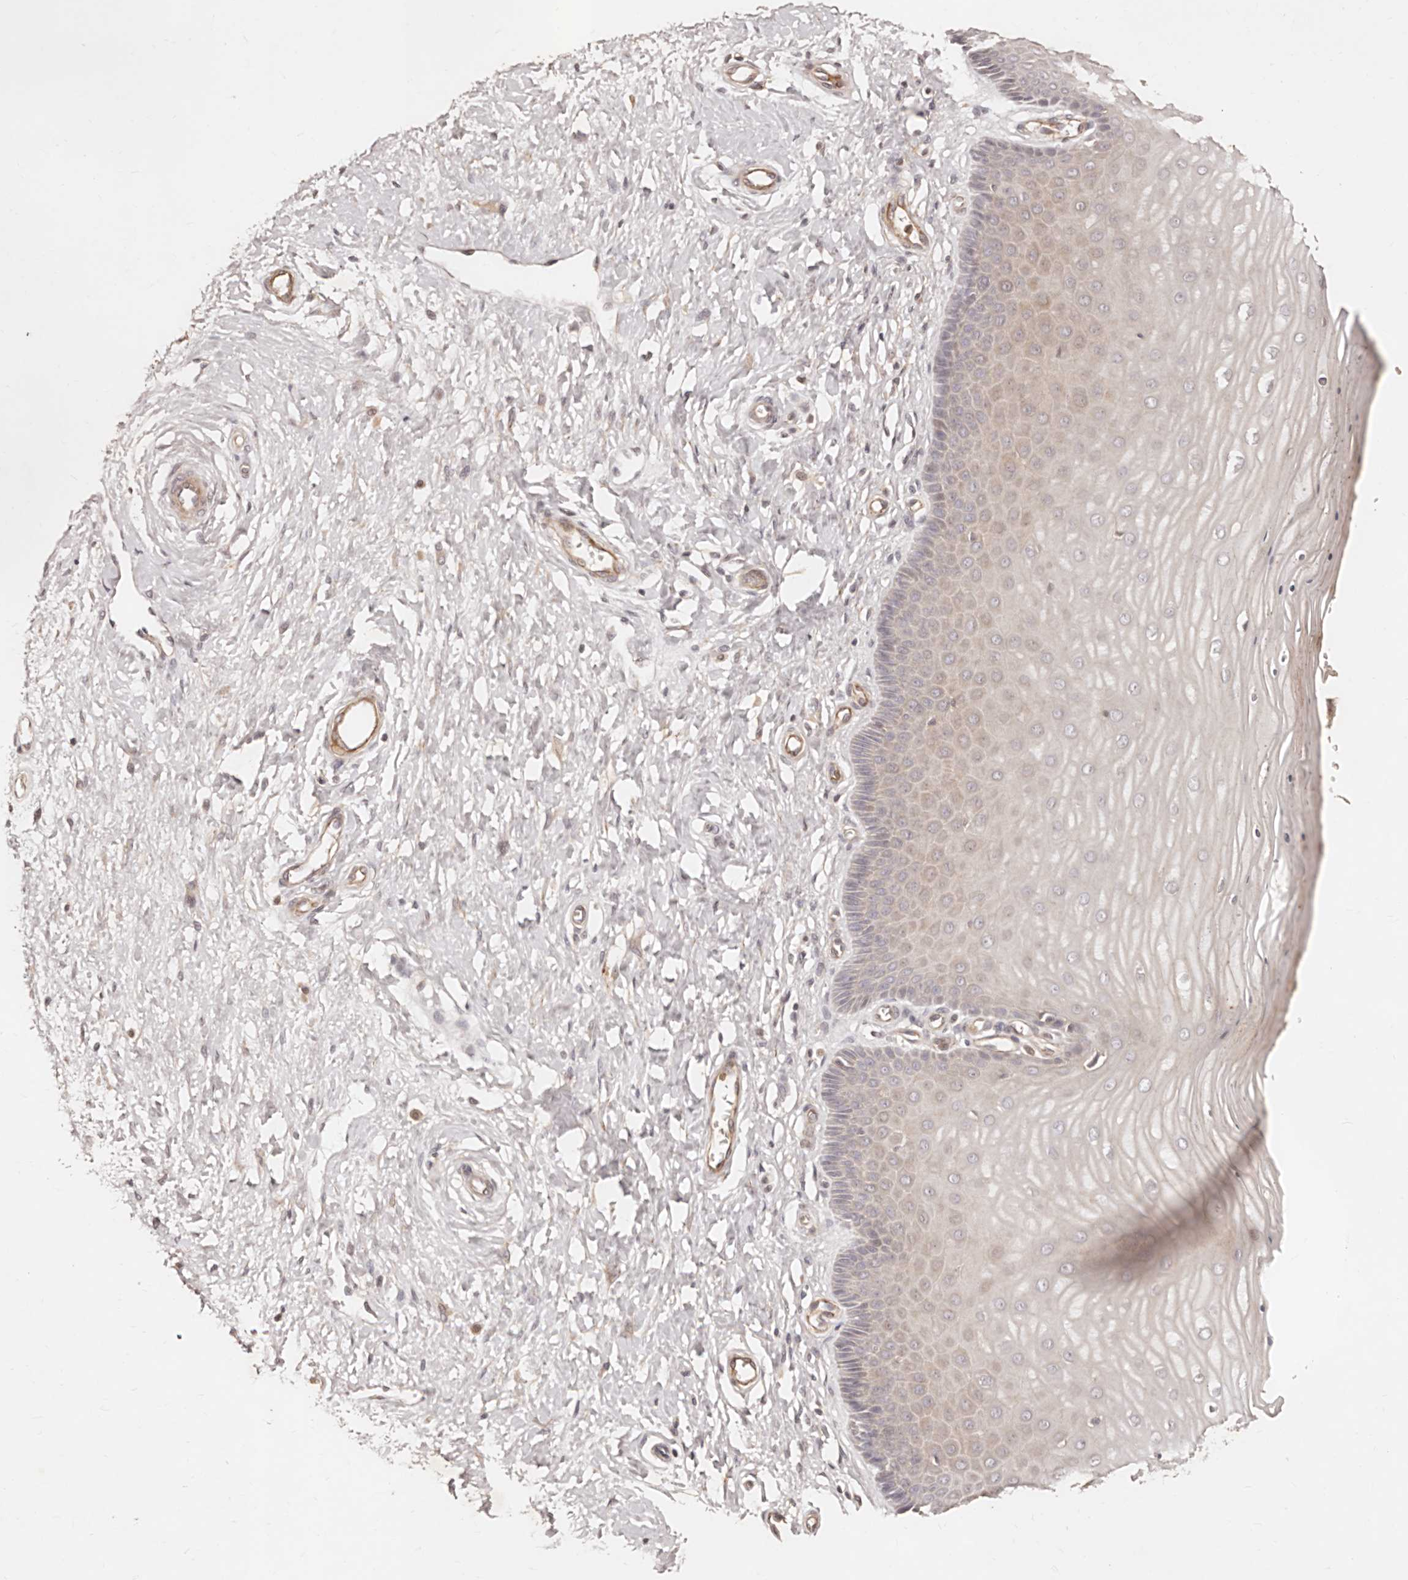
{"staining": {"intensity": "weak", "quantity": "25%-75%", "location": "cytoplasmic/membranous"}, "tissue": "cervix", "cell_type": "Glandular cells", "image_type": "normal", "snomed": [{"axis": "morphology", "description": "Normal tissue, NOS"}, {"axis": "topography", "description": "Cervix"}], "caption": "Immunohistochemical staining of normal cervix reveals 25%-75% levels of weak cytoplasmic/membranous protein positivity in approximately 25%-75% of glandular cells.", "gene": "CCL14", "patient": {"sex": "female", "age": 55}}